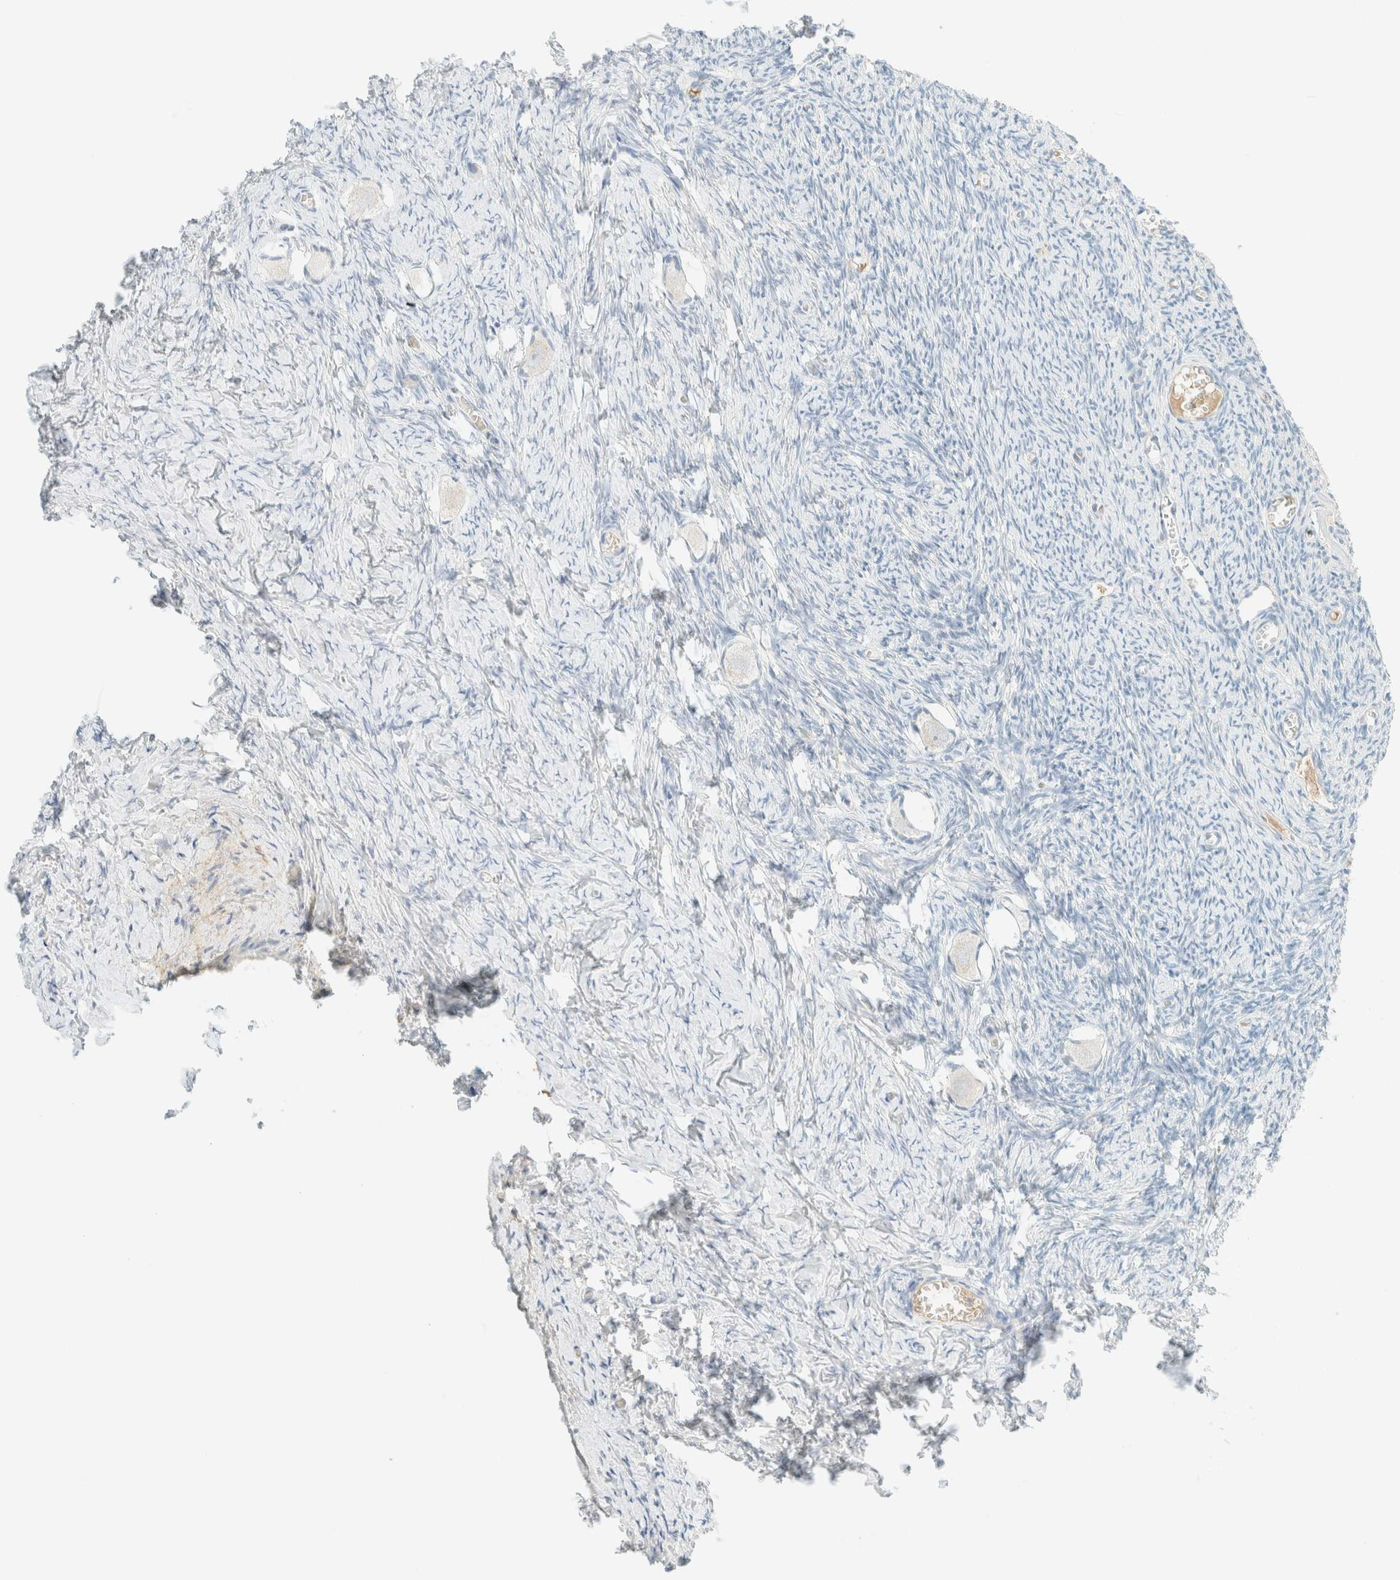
{"staining": {"intensity": "negative", "quantity": "none", "location": "none"}, "tissue": "ovary", "cell_type": "Follicle cells", "image_type": "normal", "snomed": [{"axis": "morphology", "description": "Normal tissue, NOS"}, {"axis": "topography", "description": "Ovary"}], "caption": "The immunohistochemistry photomicrograph has no significant expression in follicle cells of ovary. (Immunohistochemistry, brightfield microscopy, high magnification).", "gene": "GPA33", "patient": {"sex": "female", "age": 27}}